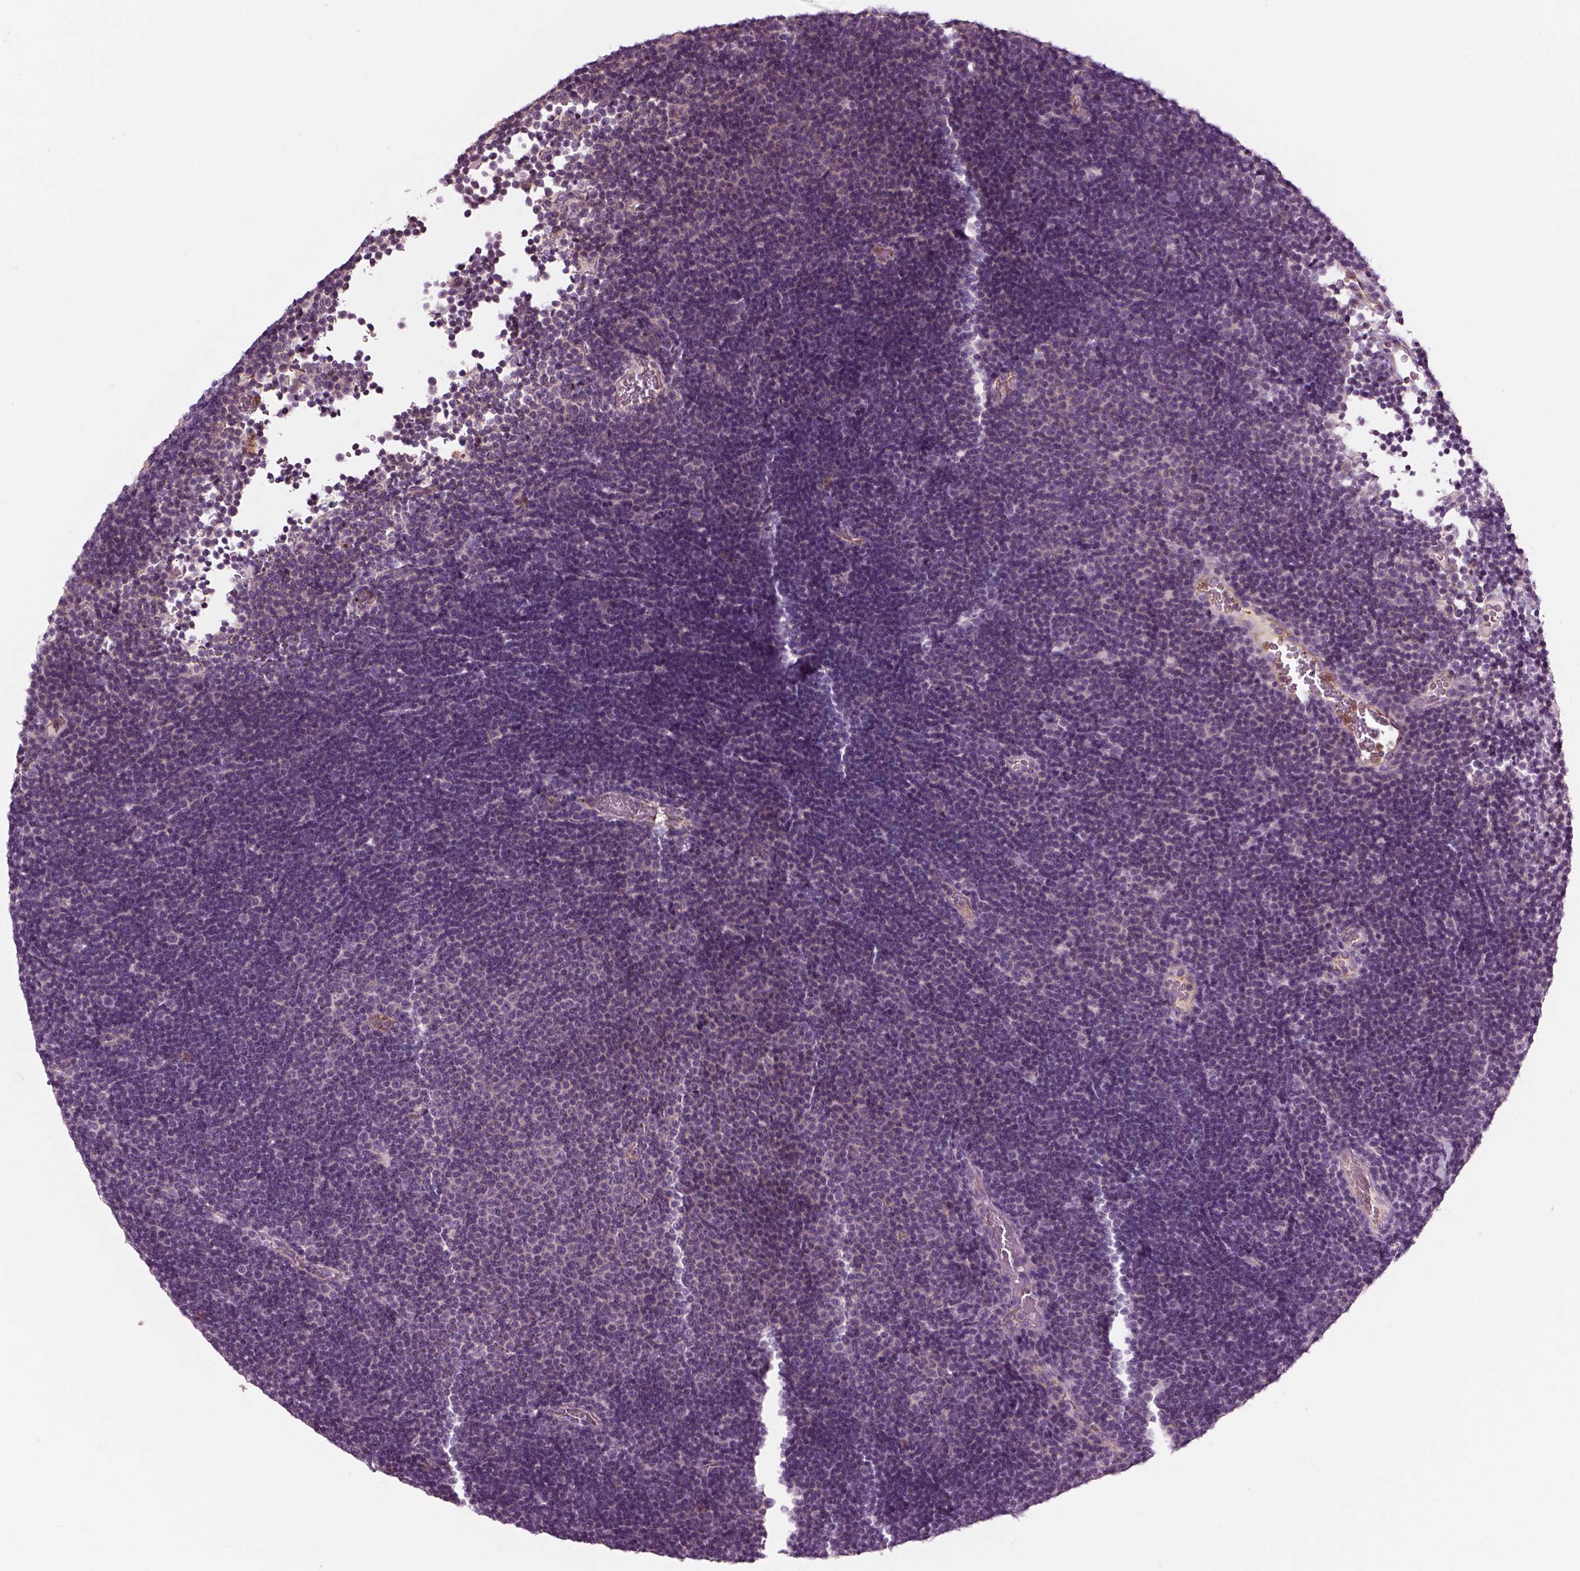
{"staining": {"intensity": "negative", "quantity": "none", "location": "none"}, "tissue": "lymphoma", "cell_type": "Tumor cells", "image_type": "cancer", "snomed": [{"axis": "morphology", "description": "Malignant lymphoma, non-Hodgkin's type, Low grade"}, {"axis": "topography", "description": "Brain"}], "caption": "Low-grade malignant lymphoma, non-Hodgkin's type was stained to show a protein in brown. There is no significant expression in tumor cells.", "gene": "SLC2A3", "patient": {"sex": "female", "age": 66}}